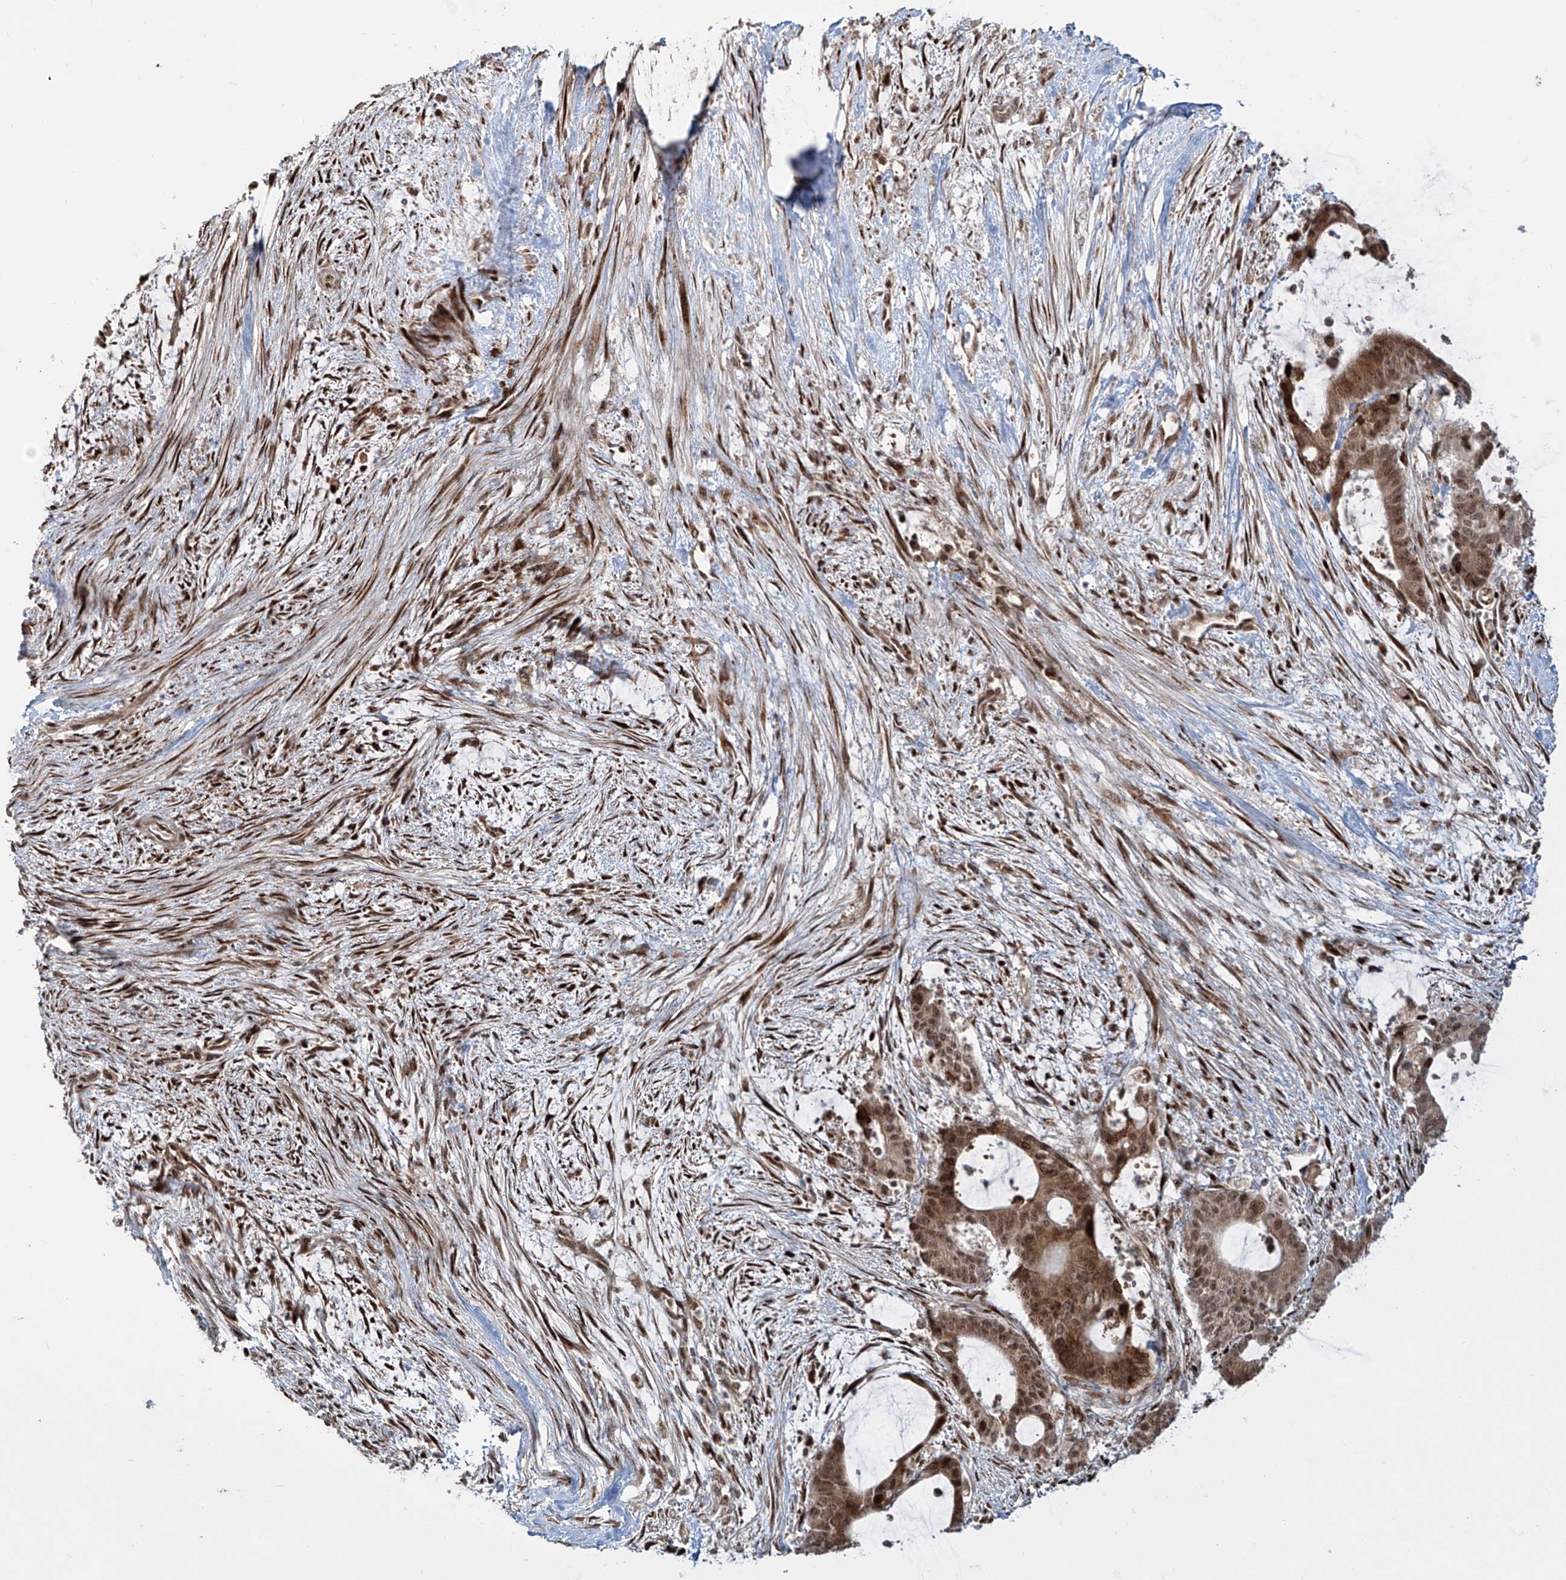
{"staining": {"intensity": "moderate", "quantity": ">75%", "location": "cytoplasmic/membranous,nuclear"}, "tissue": "liver cancer", "cell_type": "Tumor cells", "image_type": "cancer", "snomed": [{"axis": "morphology", "description": "Normal tissue, NOS"}, {"axis": "morphology", "description": "Cholangiocarcinoma"}, {"axis": "topography", "description": "Liver"}, {"axis": "topography", "description": "Peripheral nerve tissue"}], "caption": "Protein expression analysis of cholangiocarcinoma (liver) exhibits moderate cytoplasmic/membranous and nuclear positivity in approximately >75% of tumor cells.", "gene": "ZNF710", "patient": {"sex": "female", "age": 73}}